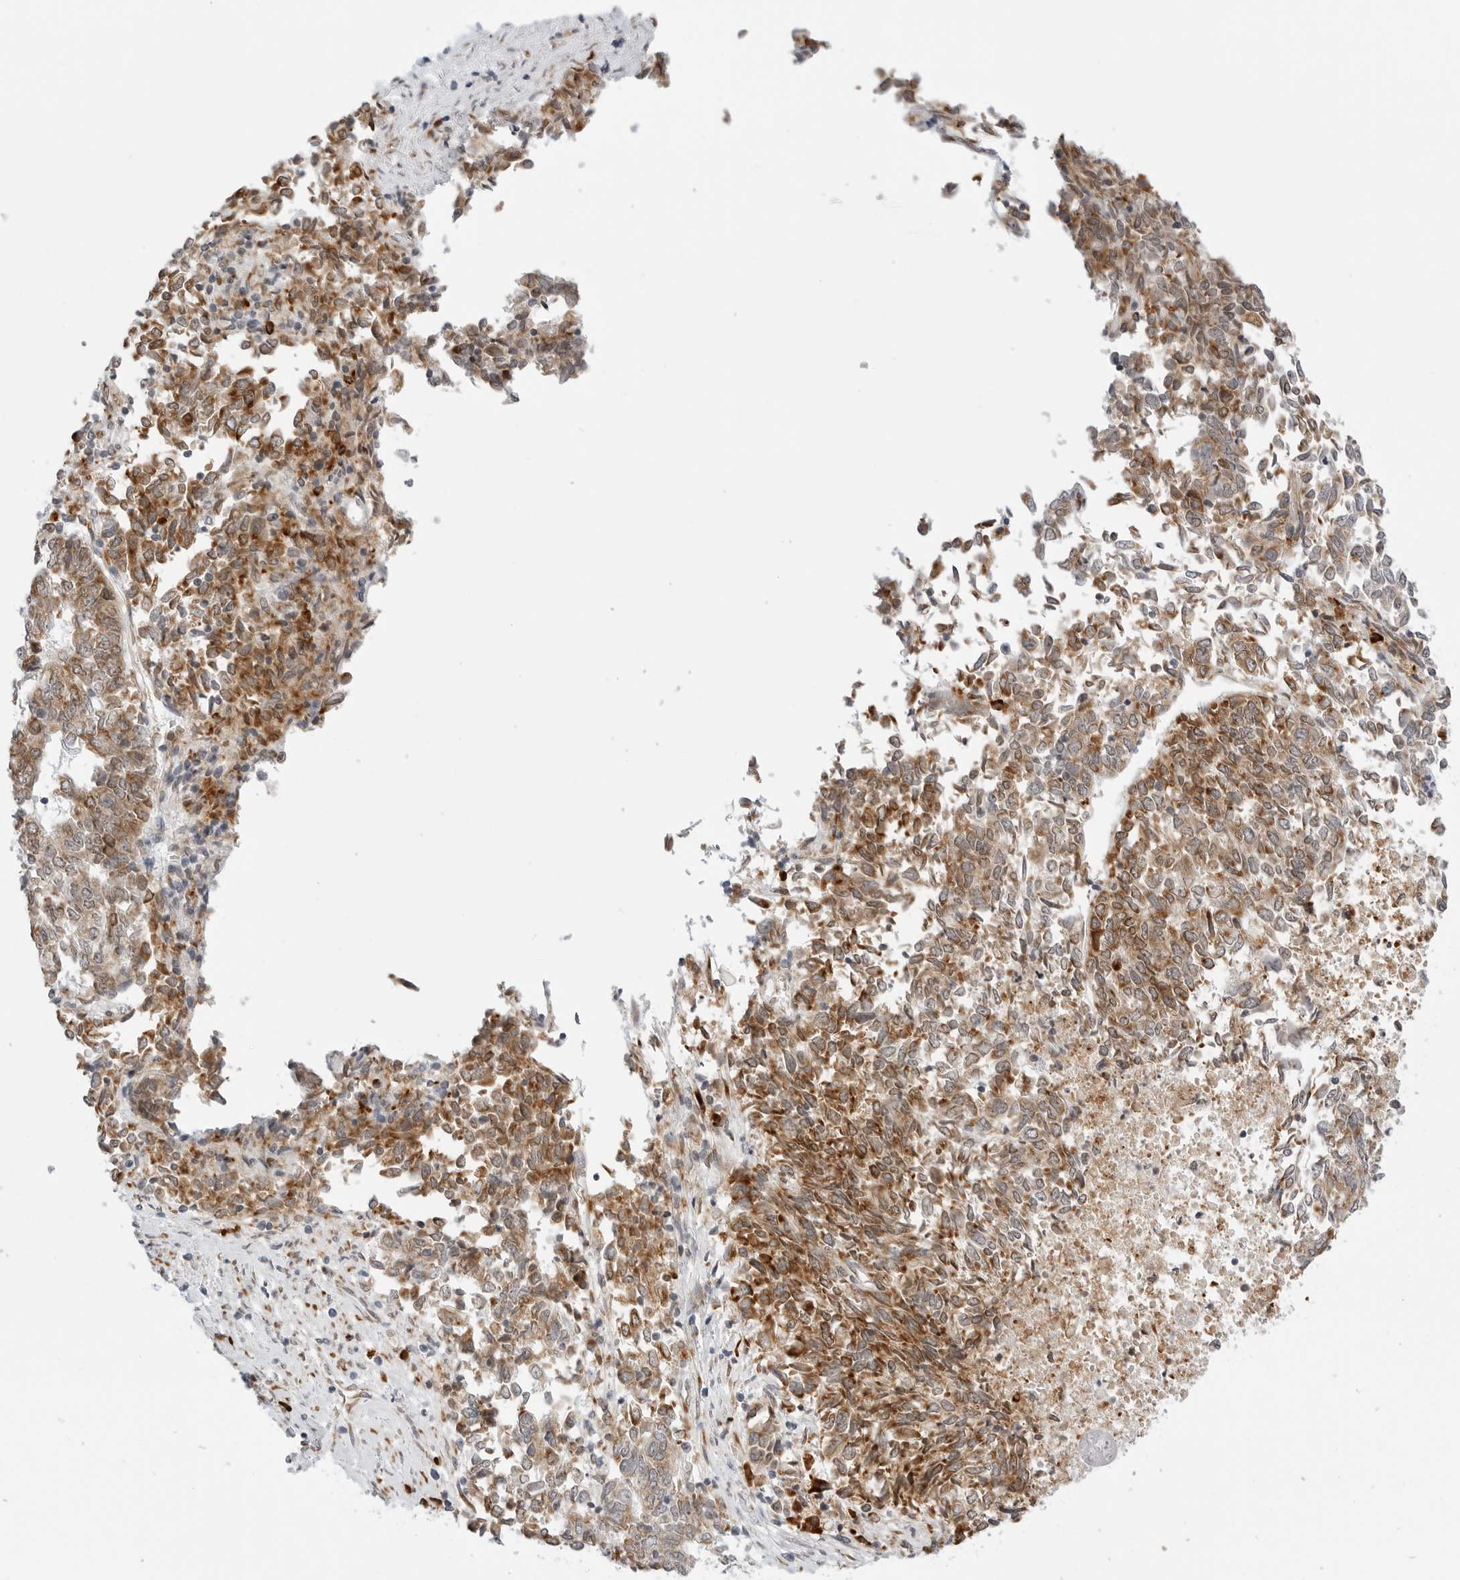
{"staining": {"intensity": "moderate", "quantity": ">75%", "location": "cytoplasmic/membranous"}, "tissue": "endometrial cancer", "cell_type": "Tumor cells", "image_type": "cancer", "snomed": [{"axis": "morphology", "description": "Adenocarcinoma, NOS"}, {"axis": "topography", "description": "Endometrium"}], "caption": "Immunohistochemistry (IHC) micrograph of neoplastic tissue: endometrial adenocarcinoma stained using immunohistochemistry demonstrates medium levels of moderate protein expression localized specifically in the cytoplasmic/membranous of tumor cells, appearing as a cytoplasmic/membranous brown color.", "gene": "RPN1", "patient": {"sex": "female", "age": 80}}